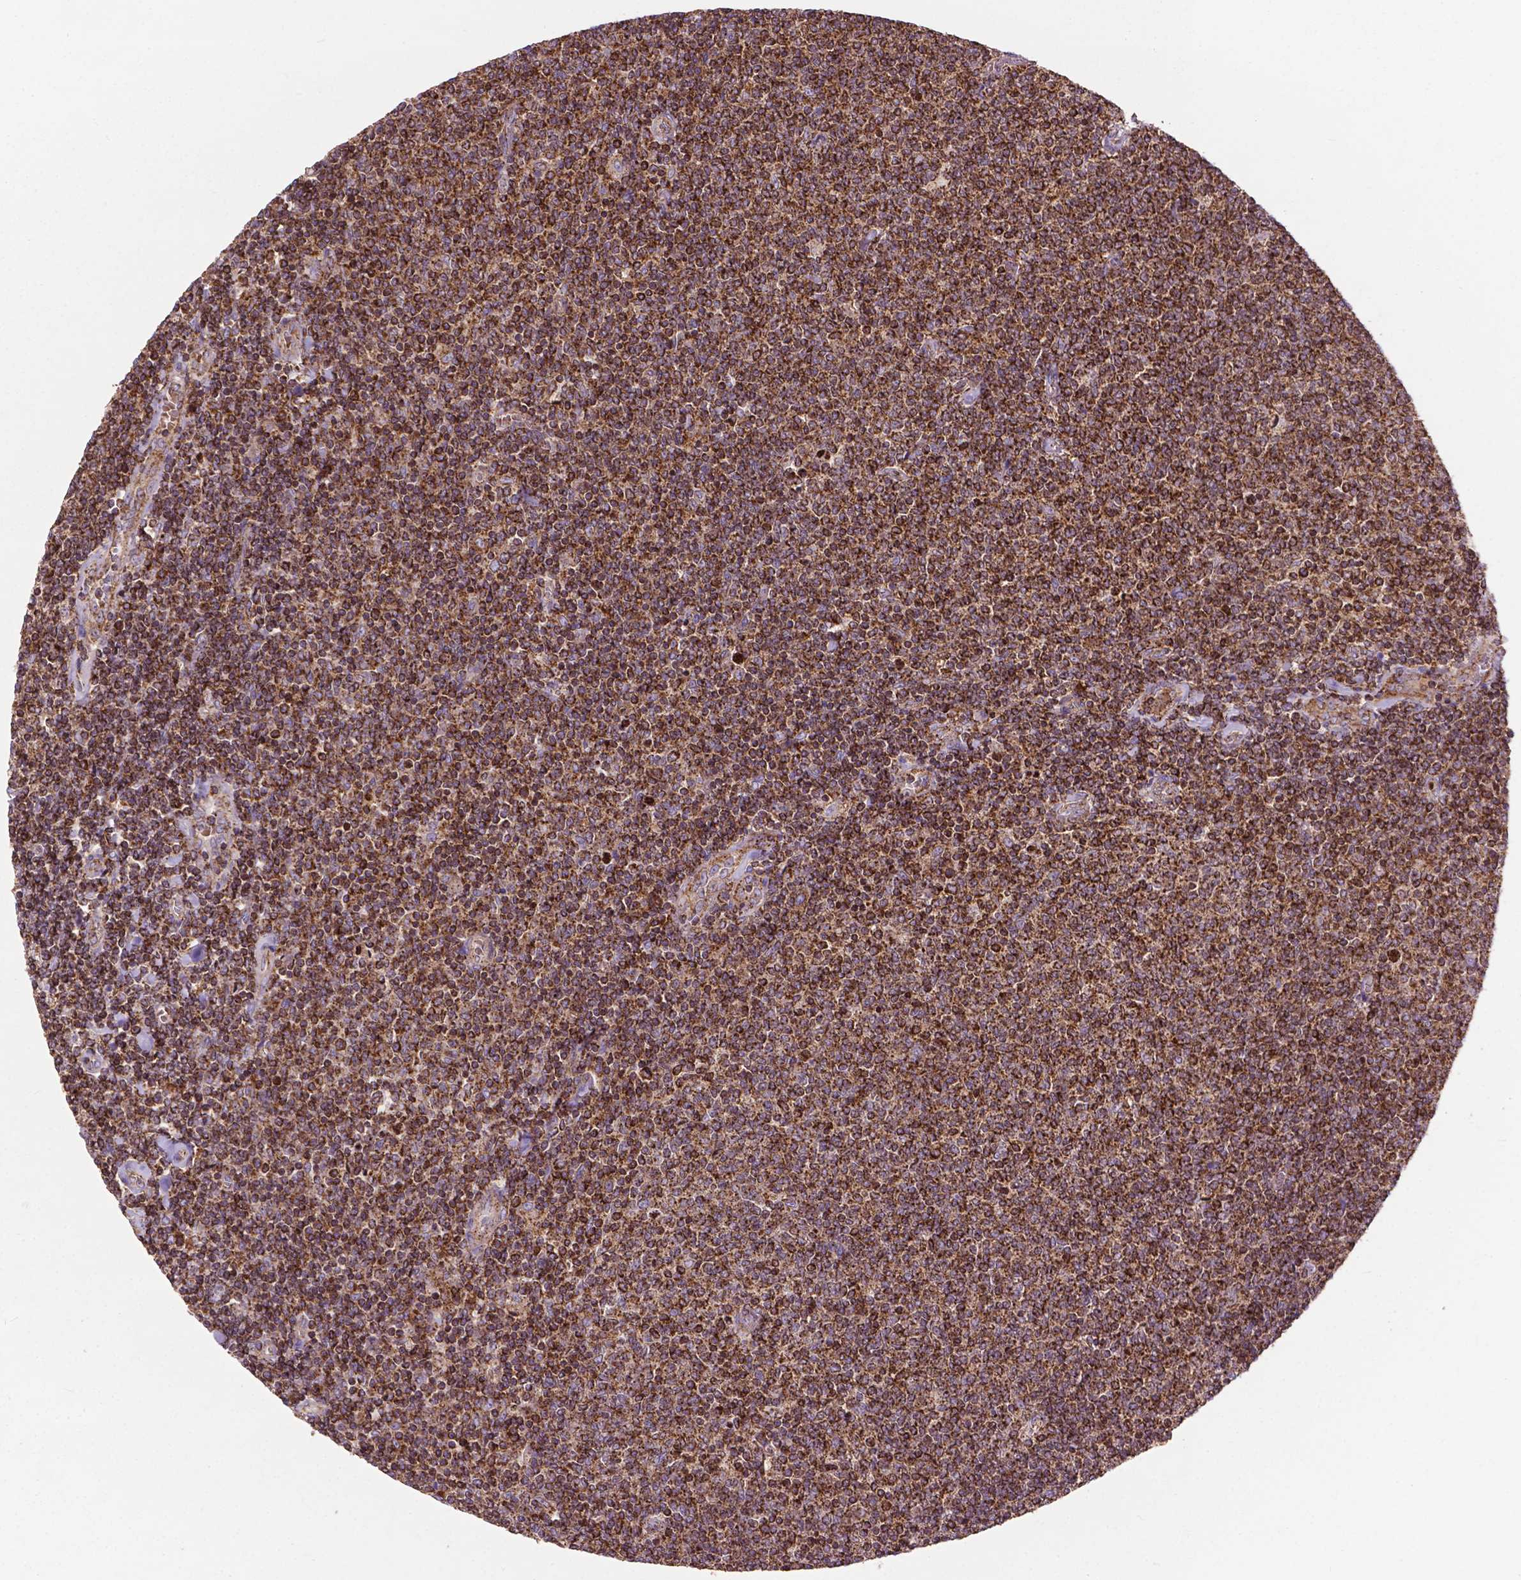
{"staining": {"intensity": "moderate", "quantity": ">75%", "location": "cytoplasmic/membranous"}, "tissue": "lymphoma", "cell_type": "Tumor cells", "image_type": "cancer", "snomed": [{"axis": "morphology", "description": "Malignant lymphoma, non-Hodgkin's type, Low grade"}, {"axis": "topography", "description": "Lymph node"}], "caption": "Human lymphoma stained with a protein marker displays moderate staining in tumor cells.", "gene": "CHMP4A", "patient": {"sex": "male", "age": 52}}